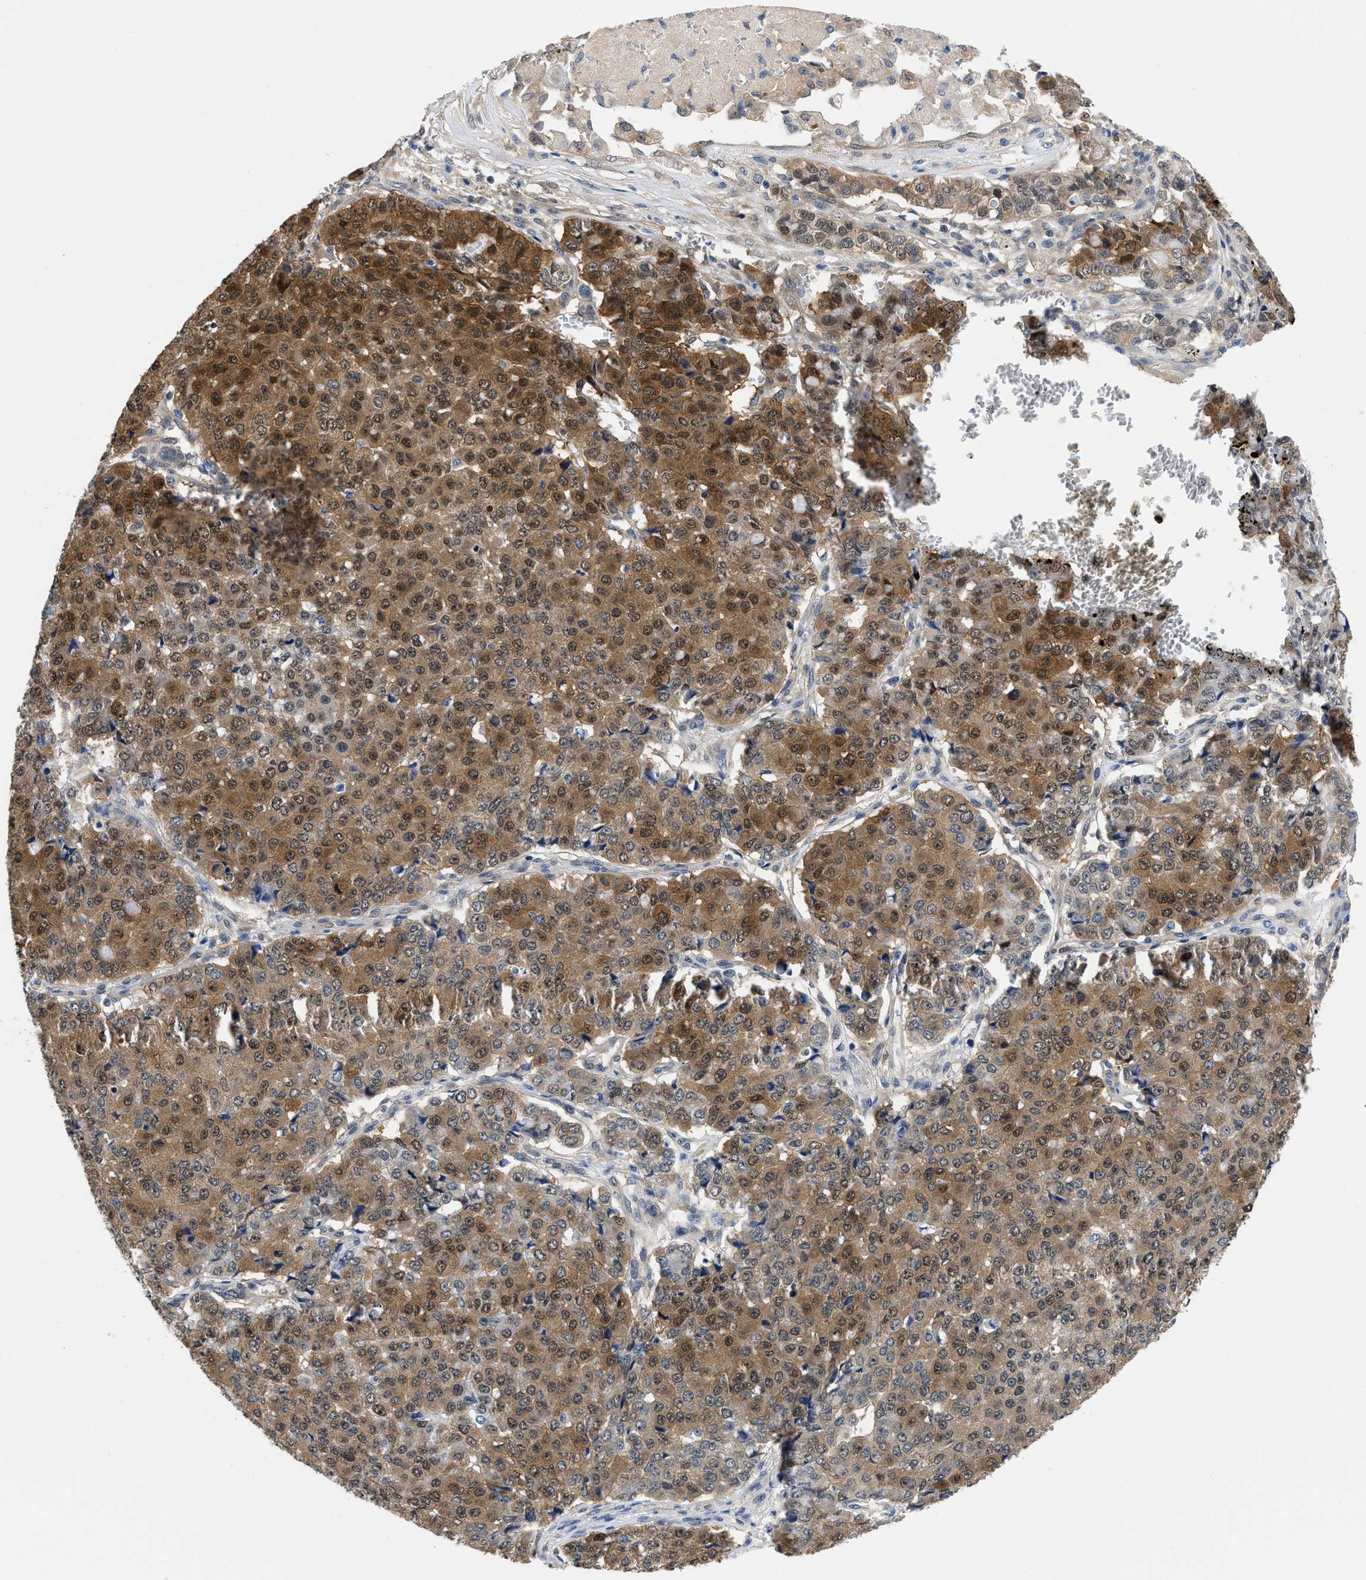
{"staining": {"intensity": "moderate", "quantity": ">75%", "location": "cytoplasmic/membranous,nuclear"}, "tissue": "pancreatic cancer", "cell_type": "Tumor cells", "image_type": "cancer", "snomed": [{"axis": "morphology", "description": "Adenocarcinoma, NOS"}, {"axis": "topography", "description": "Pancreas"}], "caption": "There is medium levels of moderate cytoplasmic/membranous and nuclear positivity in tumor cells of pancreatic cancer, as demonstrated by immunohistochemical staining (brown color).", "gene": "XPO5", "patient": {"sex": "male", "age": 50}}